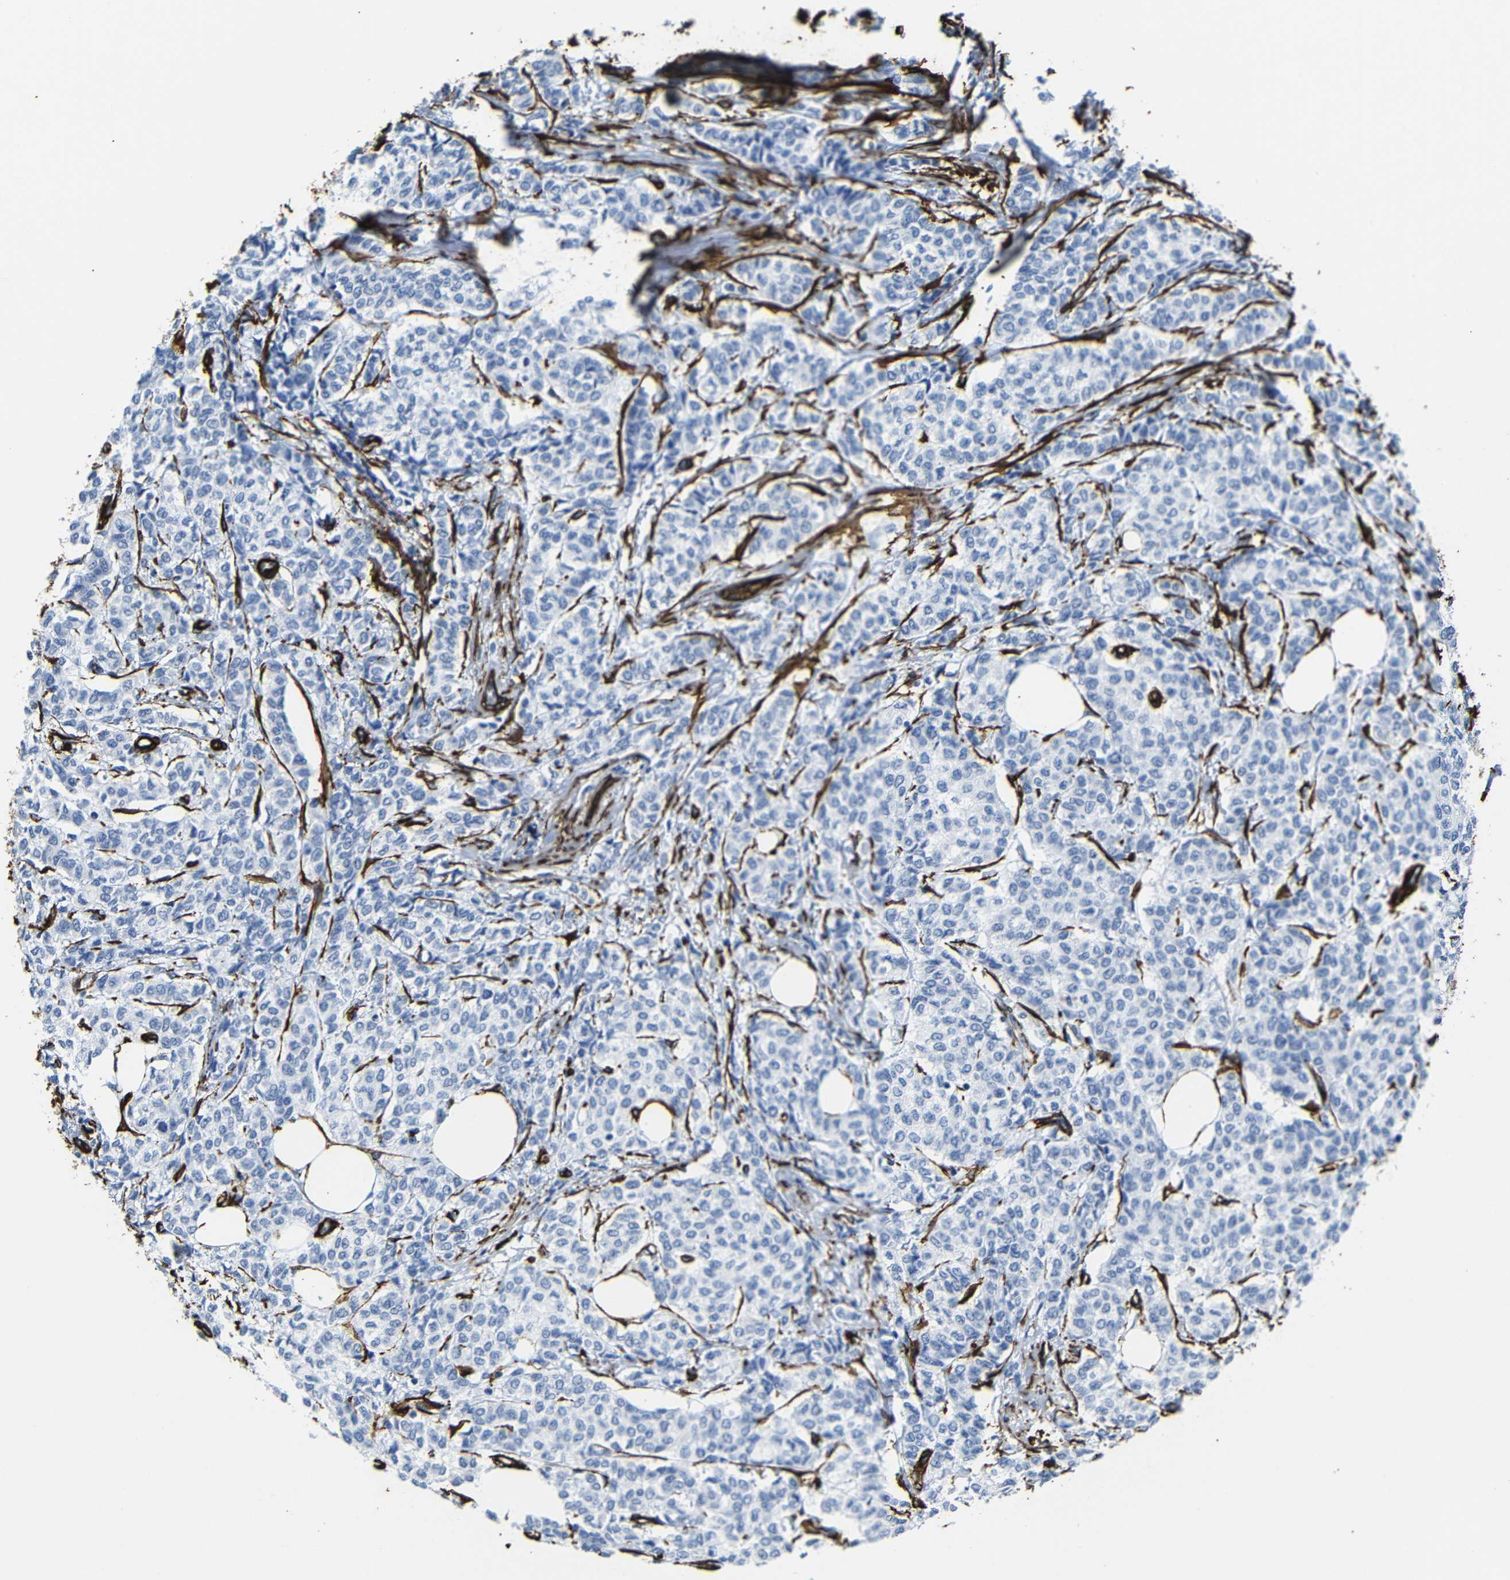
{"staining": {"intensity": "negative", "quantity": "none", "location": "none"}, "tissue": "breast cancer", "cell_type": "Tumor cells", "image_type": "cancer", "snomed": [{"axis": "morphology", "description": "Lobular carcinoma"}, {"axis": "topography", "description": "Breast"}], "caption": "DAB (3,3'-diaminobenzidine) immunohistochemical staining of human lobular carcinoma (breast) demonstrates no significant expression in tumor cells.", "gene": "ACTA2", "patient": {"sex": "female", "age": 60}}